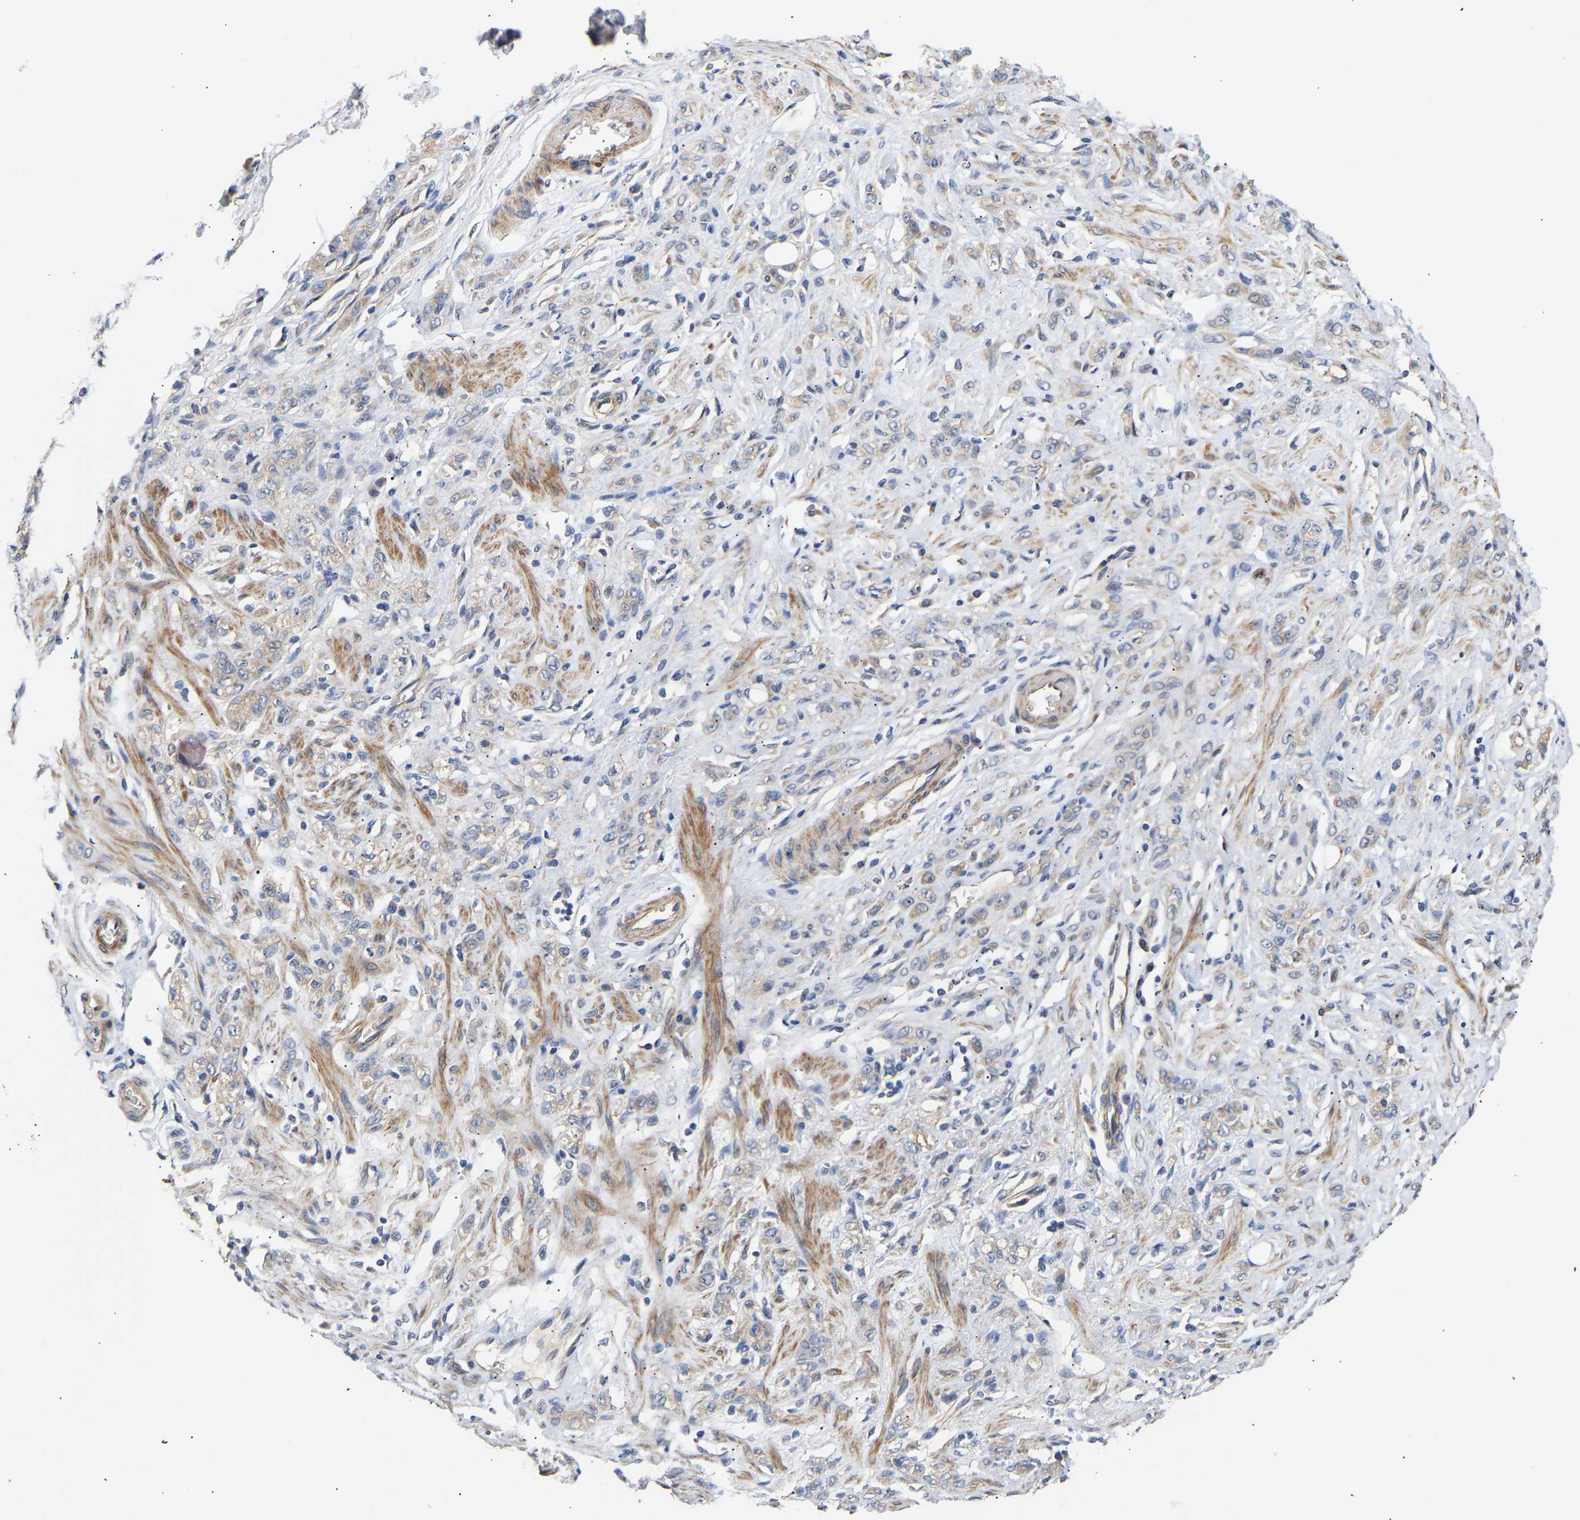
{"staining": {"intensity": "weak", "quantity": "<25%", "location": "cytoplasmic/membranous"}, "tissue": "stomach cancer", "cell_type": "Tumor cells", "image_type": "cancer", "snomed": [{"axis": "morphology", "description": "Normal tissue, NOS"}, {"axis": "morphology", "description": "Adenocarcinoma, NOS"}, {"axis": "topography", "description": "Stomach"}], "caption": "There is no significant expression in tumor cells of stomach cancer.", "gene": "KASH5", "patient": {"sex": "male", "age": 82}}